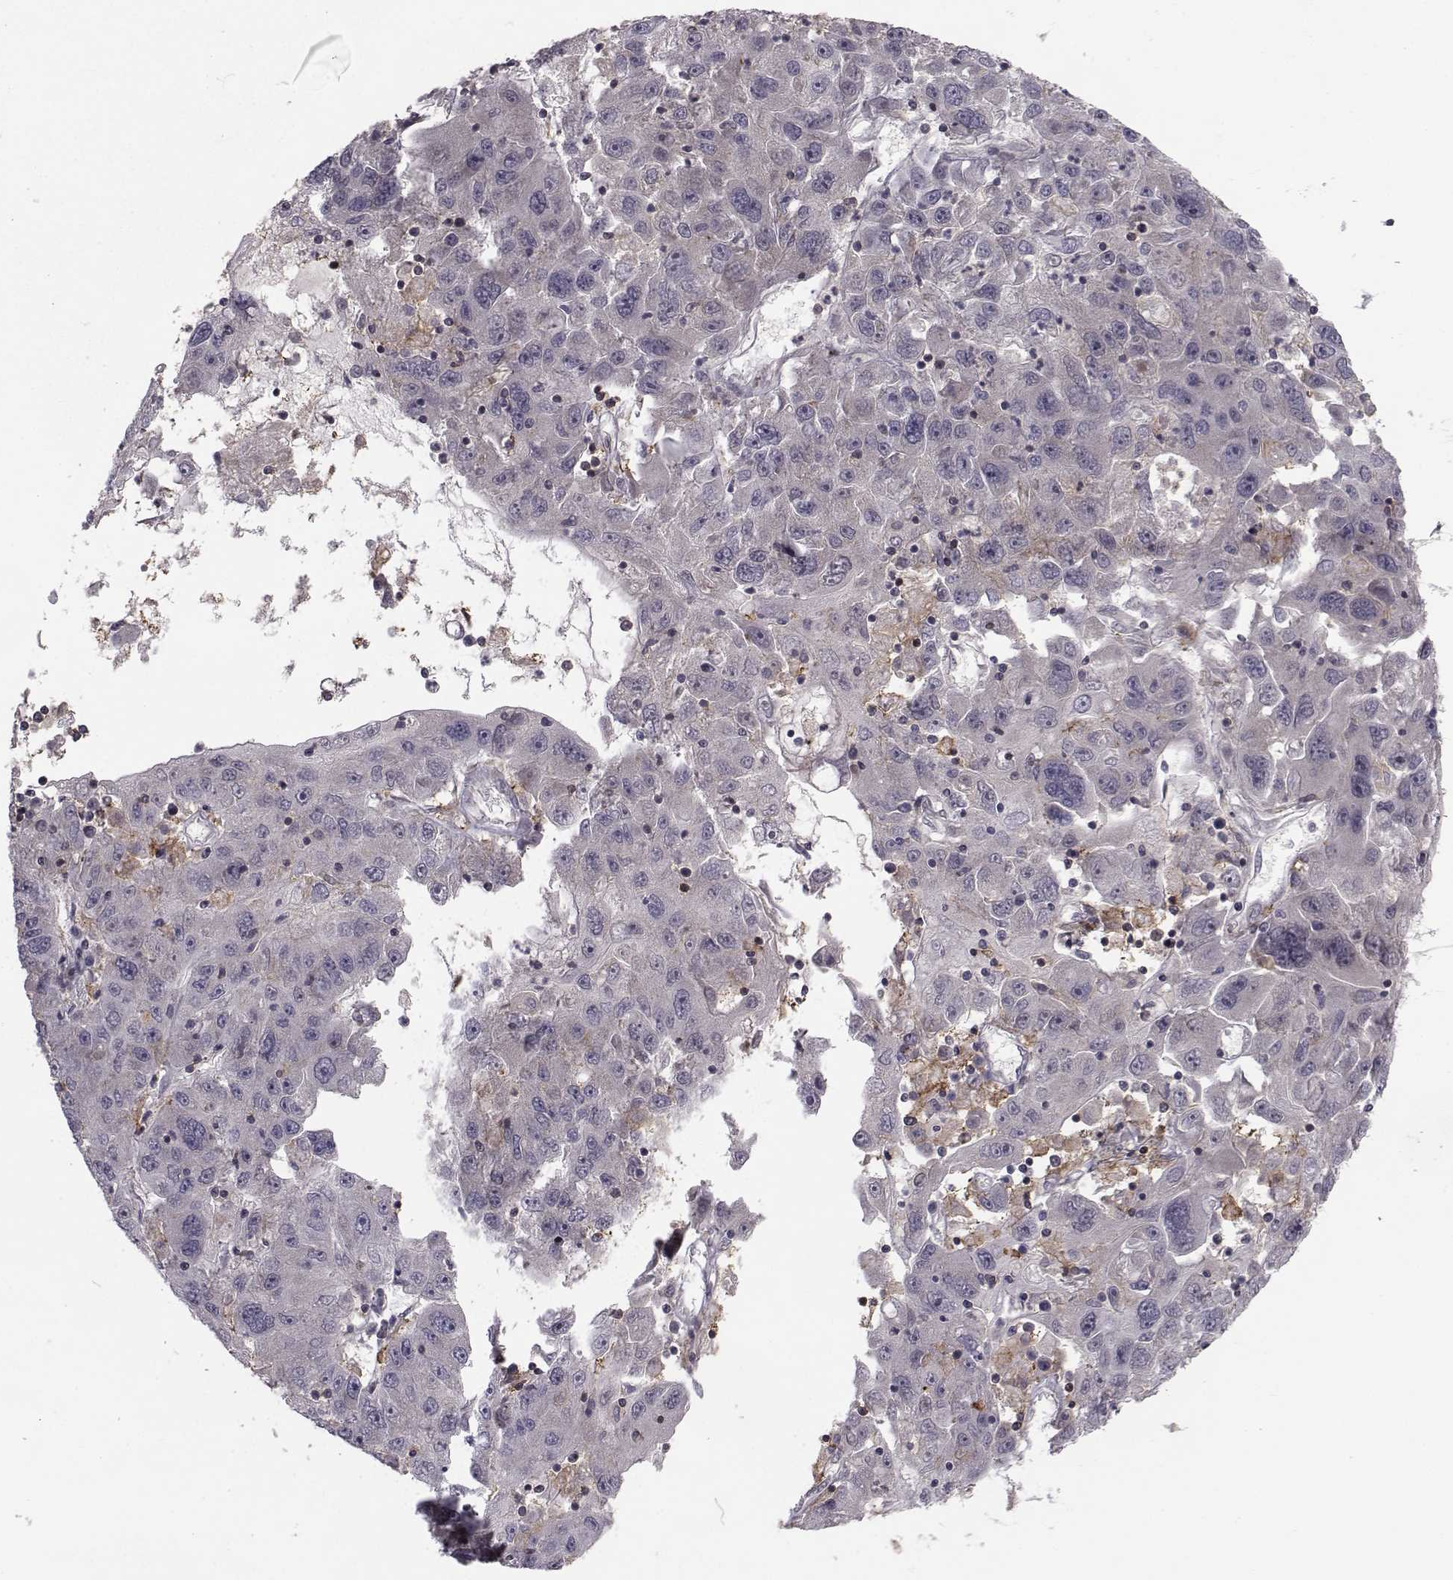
{"staining": {"intensity": "negative", "quantity": "none", "location": "none"}, "tissue": "stomach cancer", "cell_type": "Tumor cells", "image_type": "cancer", "snomed": [{"axis": "morphology", "description": "Adenocarcinoma, NOS"}, {"axis": "topography", "description": "Stomach"}], "caption": "Immunohistochemistry (IHC) of human stomach cancer (adenocarcinoma) demonstrates no expression in tumor cells. Brightfield microscopy of immunohistochemistry stained with DAB (3,3'-diaminobenzidine) (brown) and hematoxylin (blue), captured at high magnification.", "gene": "PCP4L1", "patient": {"sex": "male", "age": 56}}